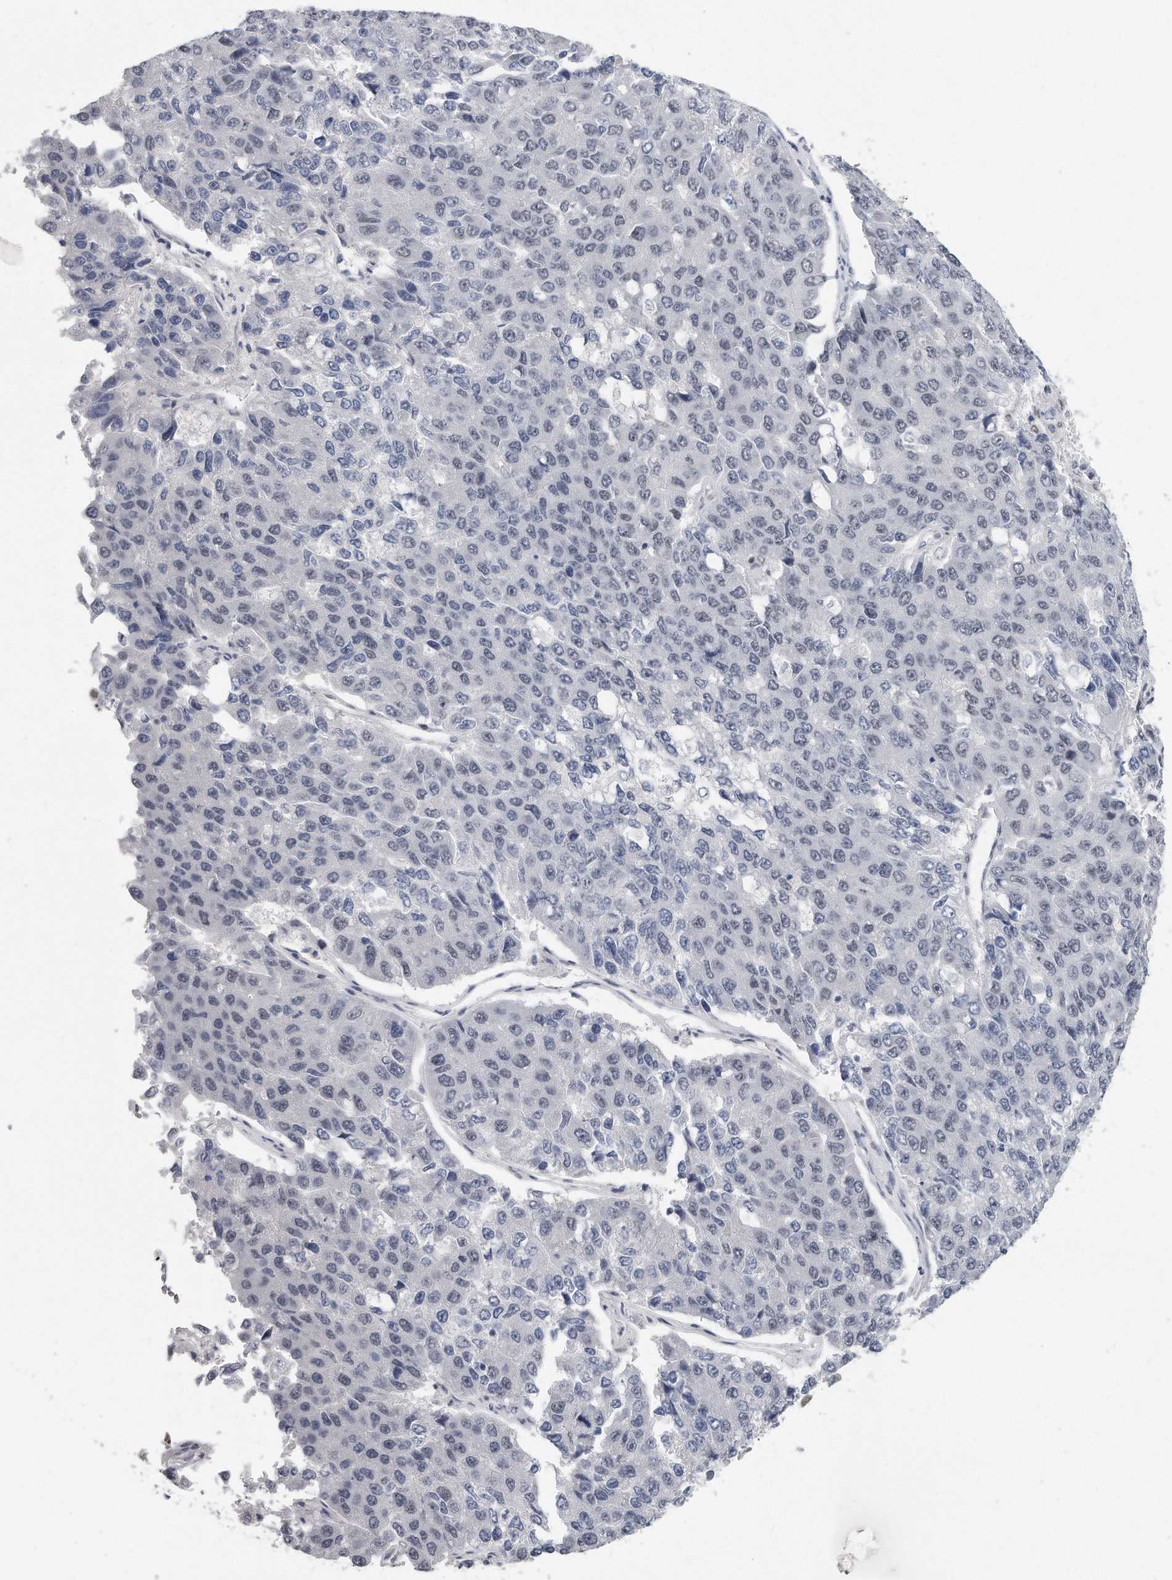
{"staining": {"intensity": "negative", "quantity": "none", "location": "none"}, "tissue": "pancreatic cancer", "cell_type": "Tumor cells", "image_type": "cancer", "snomed": [{"axis": "morphology", "description": "Adenocarcinoma, NOS"}, {"axis": "topography", "description": "Pancreas"}], "caption": "DAB immunohistochemical staining of pancreatic cancer (adenocarcinoma) exhibits no significant expression in tumor cells. (Stains: DAB IHC with hematoxylin counter stain, Microscopy: brightfield microscopy at high magnification).", "gene": "CTBP2", "patient": {"sex": "male", "age": 50}}